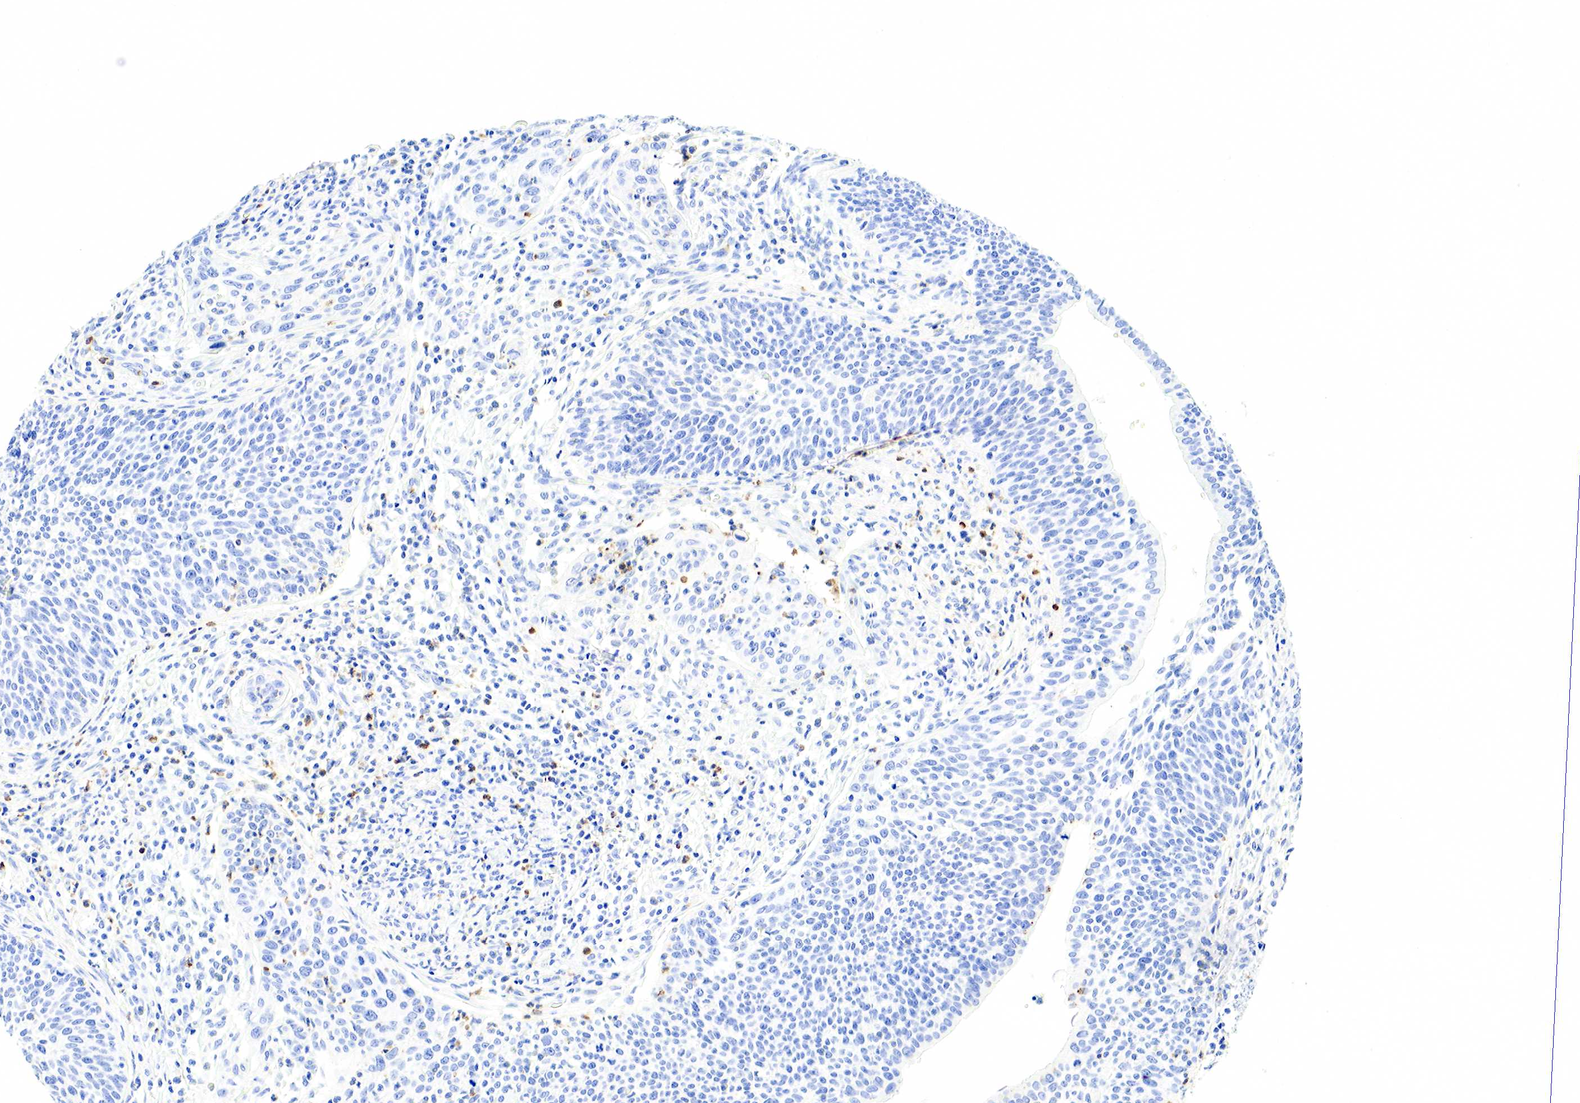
{"staining": {"intensity": "negative", "quantity": "none", "location": "none"}, "tissue": "cervical cancer", "cell_type": "Tumor cells", "image_type": "cancer", "snomed": [{"axis": "morphology", "description": "Squamous cell carcinoma, NOS"}, {"axis": "topography", "description": "Cervix"}], "caption": "Cervical squamous cell carcinoma stained for a protein using immunohistochemistry reveals no positivity tumor cells.", "gene": "FUT4", "patient": {"sex": "female", "age": 41}}